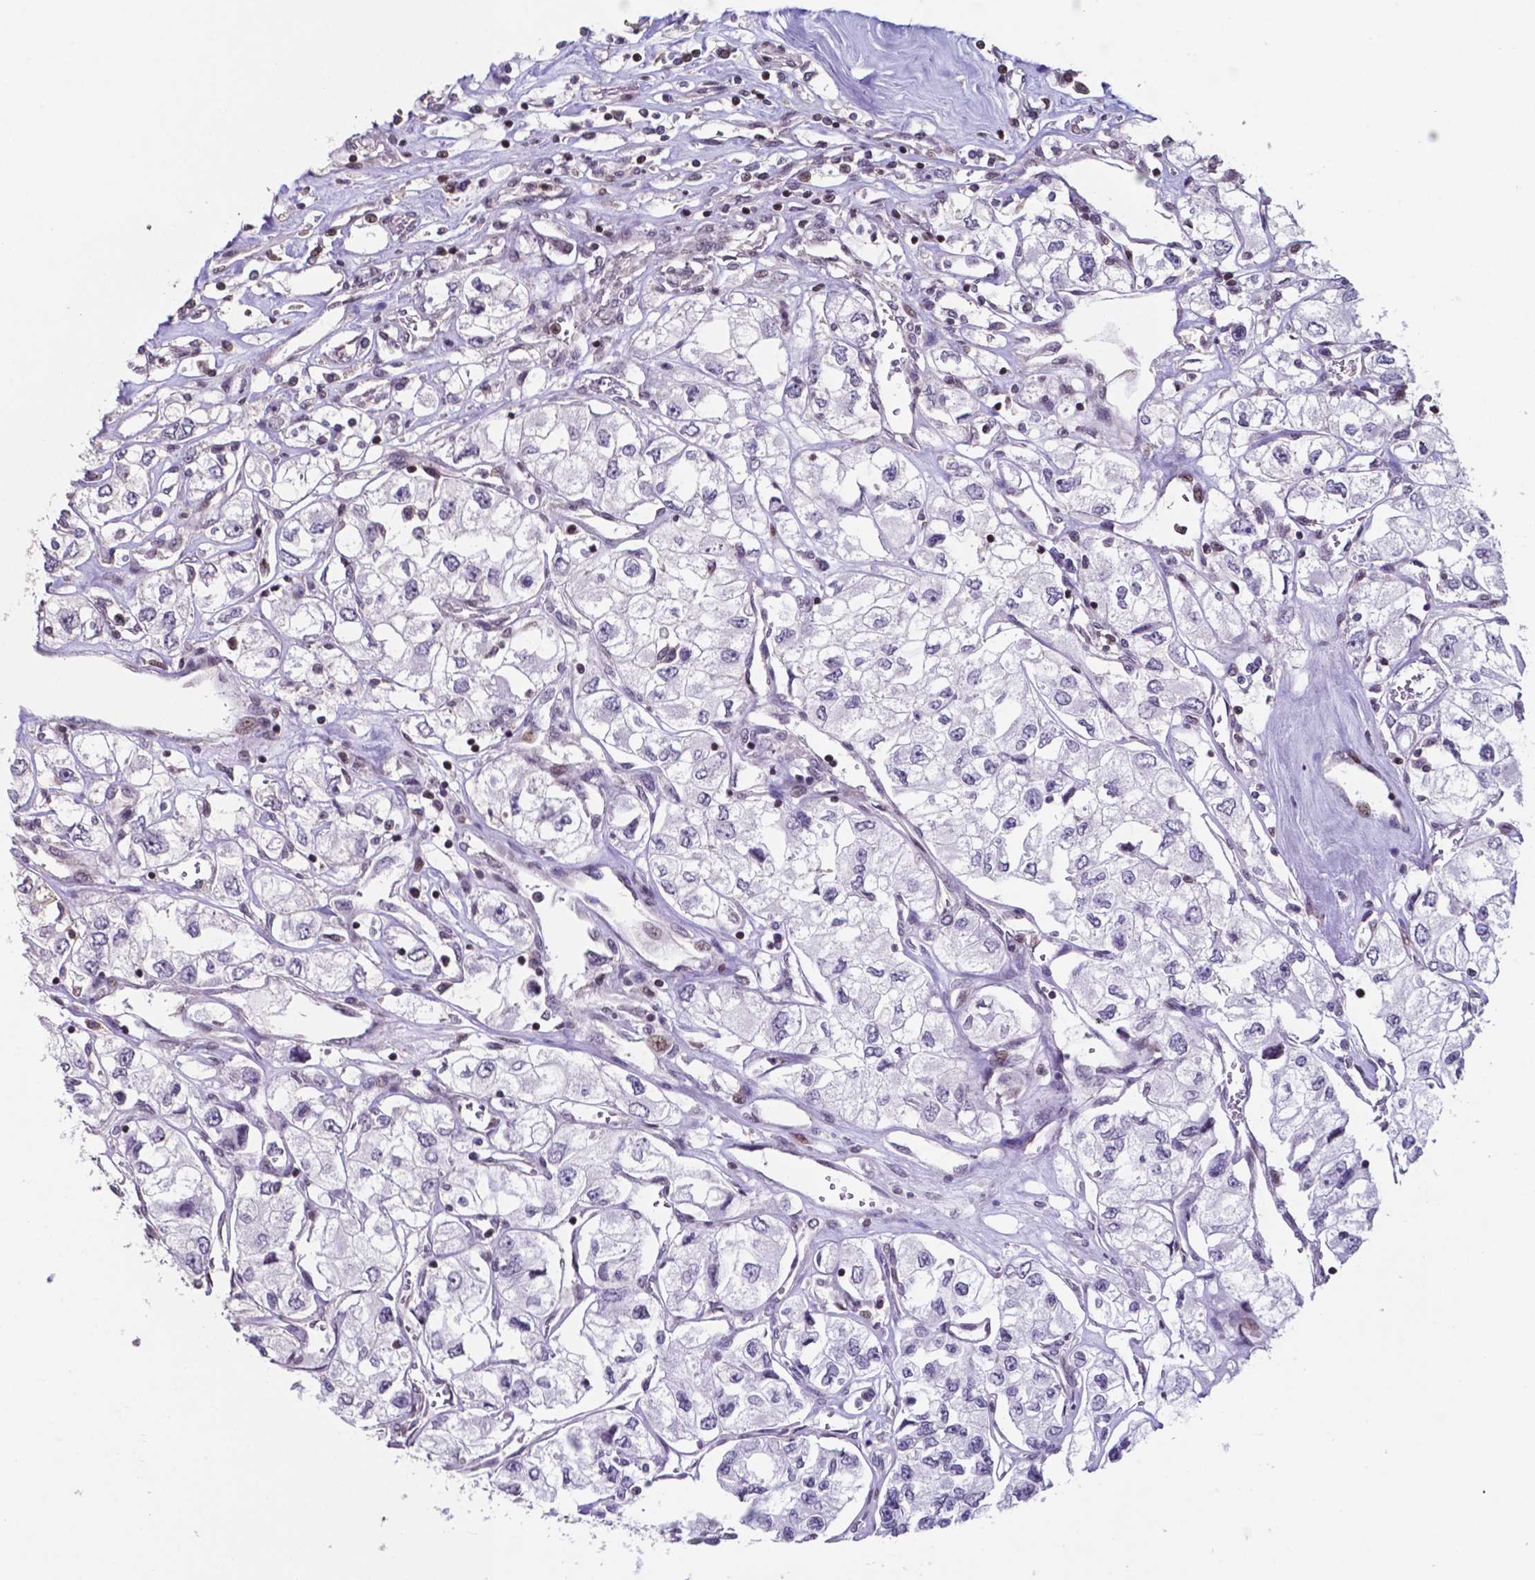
{"staining": {"intensity": "negative", "quantity": "none", "location": "none"}, "tissue": "renal cancer", "cell_type": "Tumor cells", "image_type": "cancer", "snomed": [{"axis": "morphology", "description": "Adenocarcinoma, NOS"}, {"axis": "topography", "description": "Kidney"}], "caption": "High magnification brightfield microscopy of renal cancer stained with DAB (brown) and counterstained with hematoxylin (blue): tumor cells show no significant positivity.", "gene": "MLC1", "patient": {"sex": "female", "age": 59}}